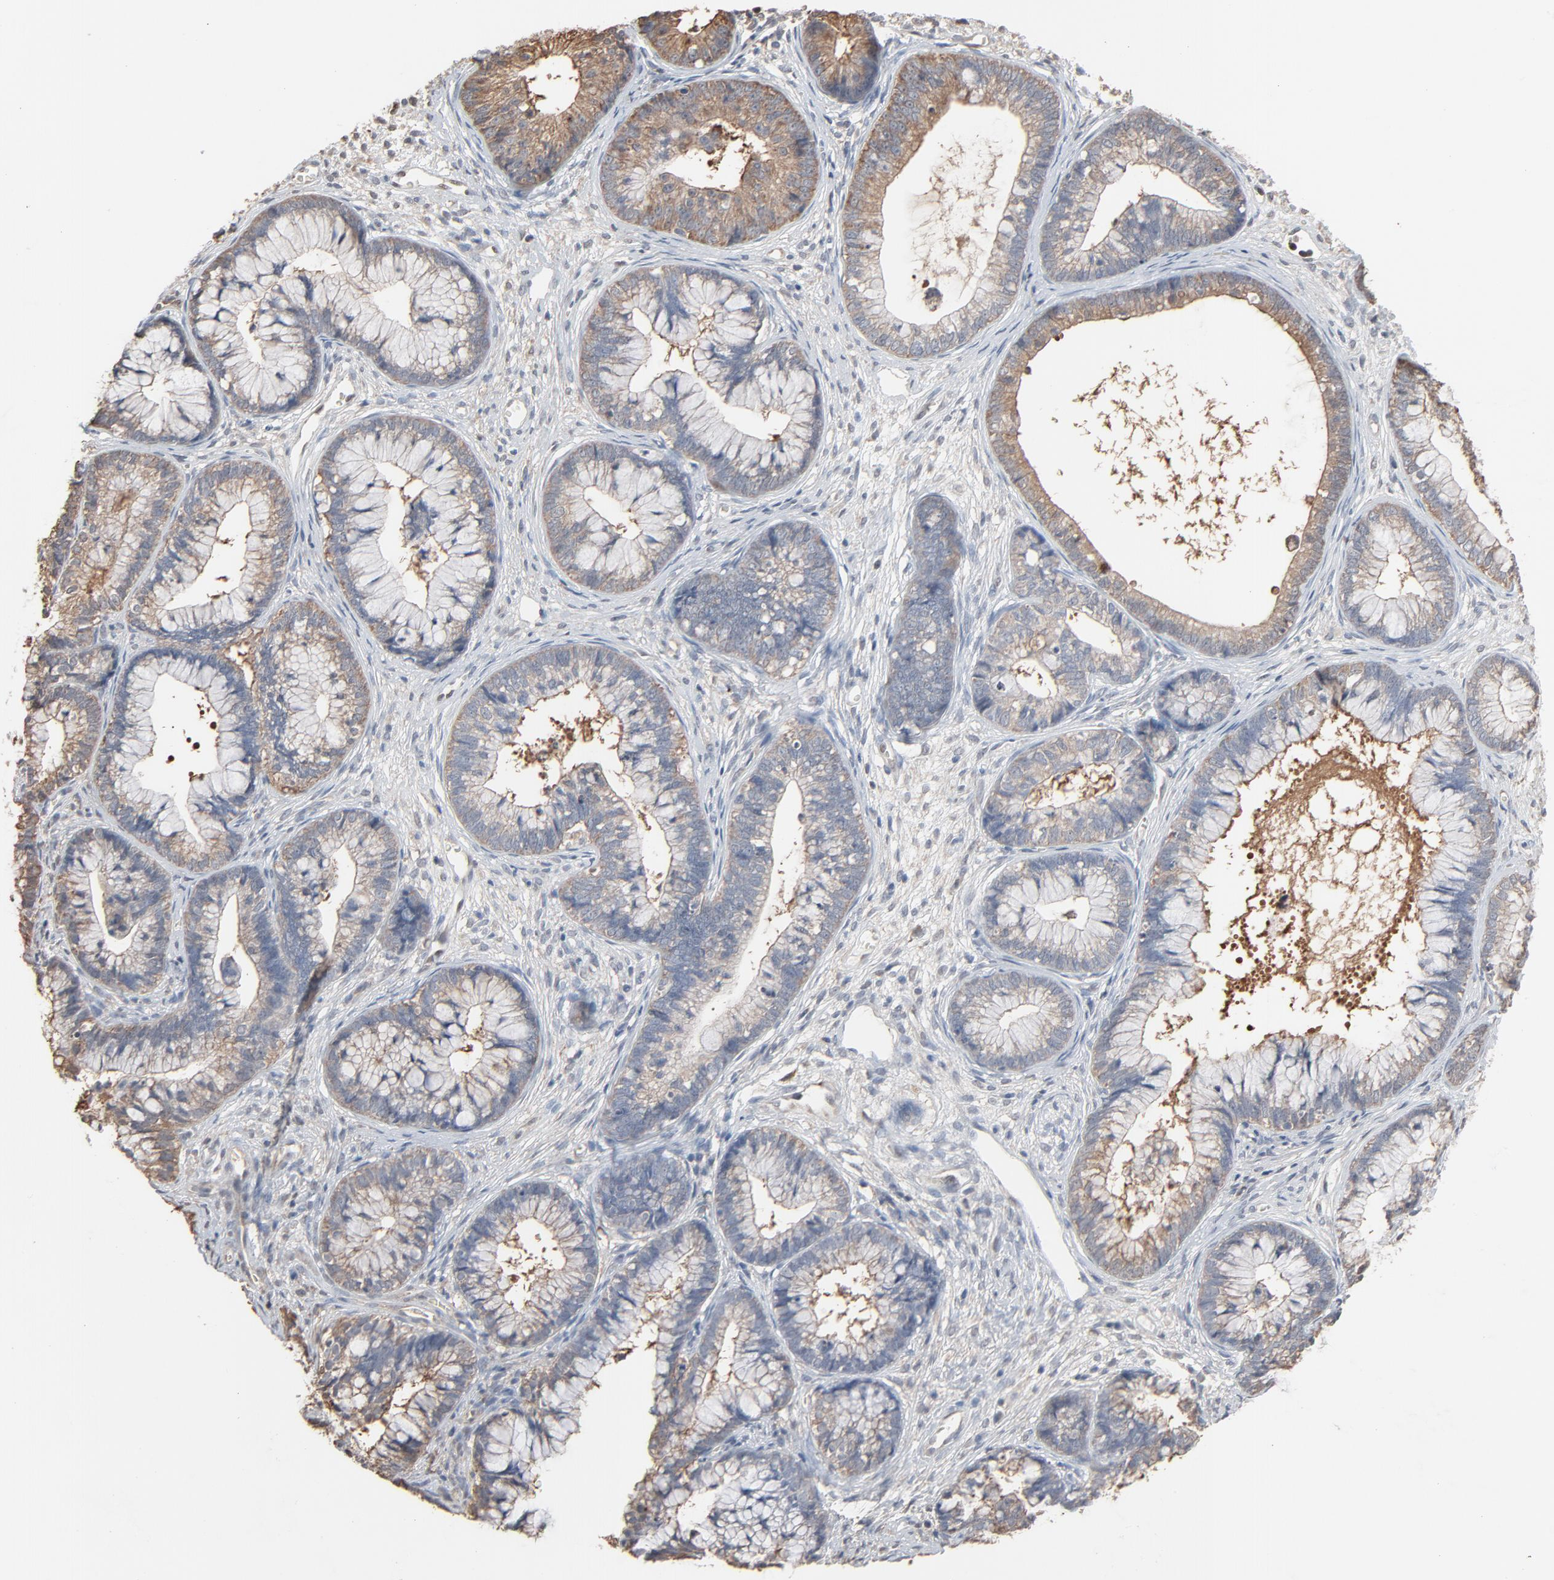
{"staining": {"intensity": "weak", "quantity": "25%-75%", "location": "cytoplasmic/membranous"}, "tissue": "cervical cancer", "cell_type": "Tumor cells", "image_type": "cancer", "snomed": [{"axis": "morphology", "description": "Adenocarcinoma, NOS"}, {"axis": "topography", "description": "Cervix"}], "caption": "Approximately 25%-75% of tumor cells in cervical cancer reveal weak cytoplasmic/membranous protein positivity as visualized by brown immunohistochemical staining.", "gene": "CCT5", "patient": {"sex": "female", "age": 44}}